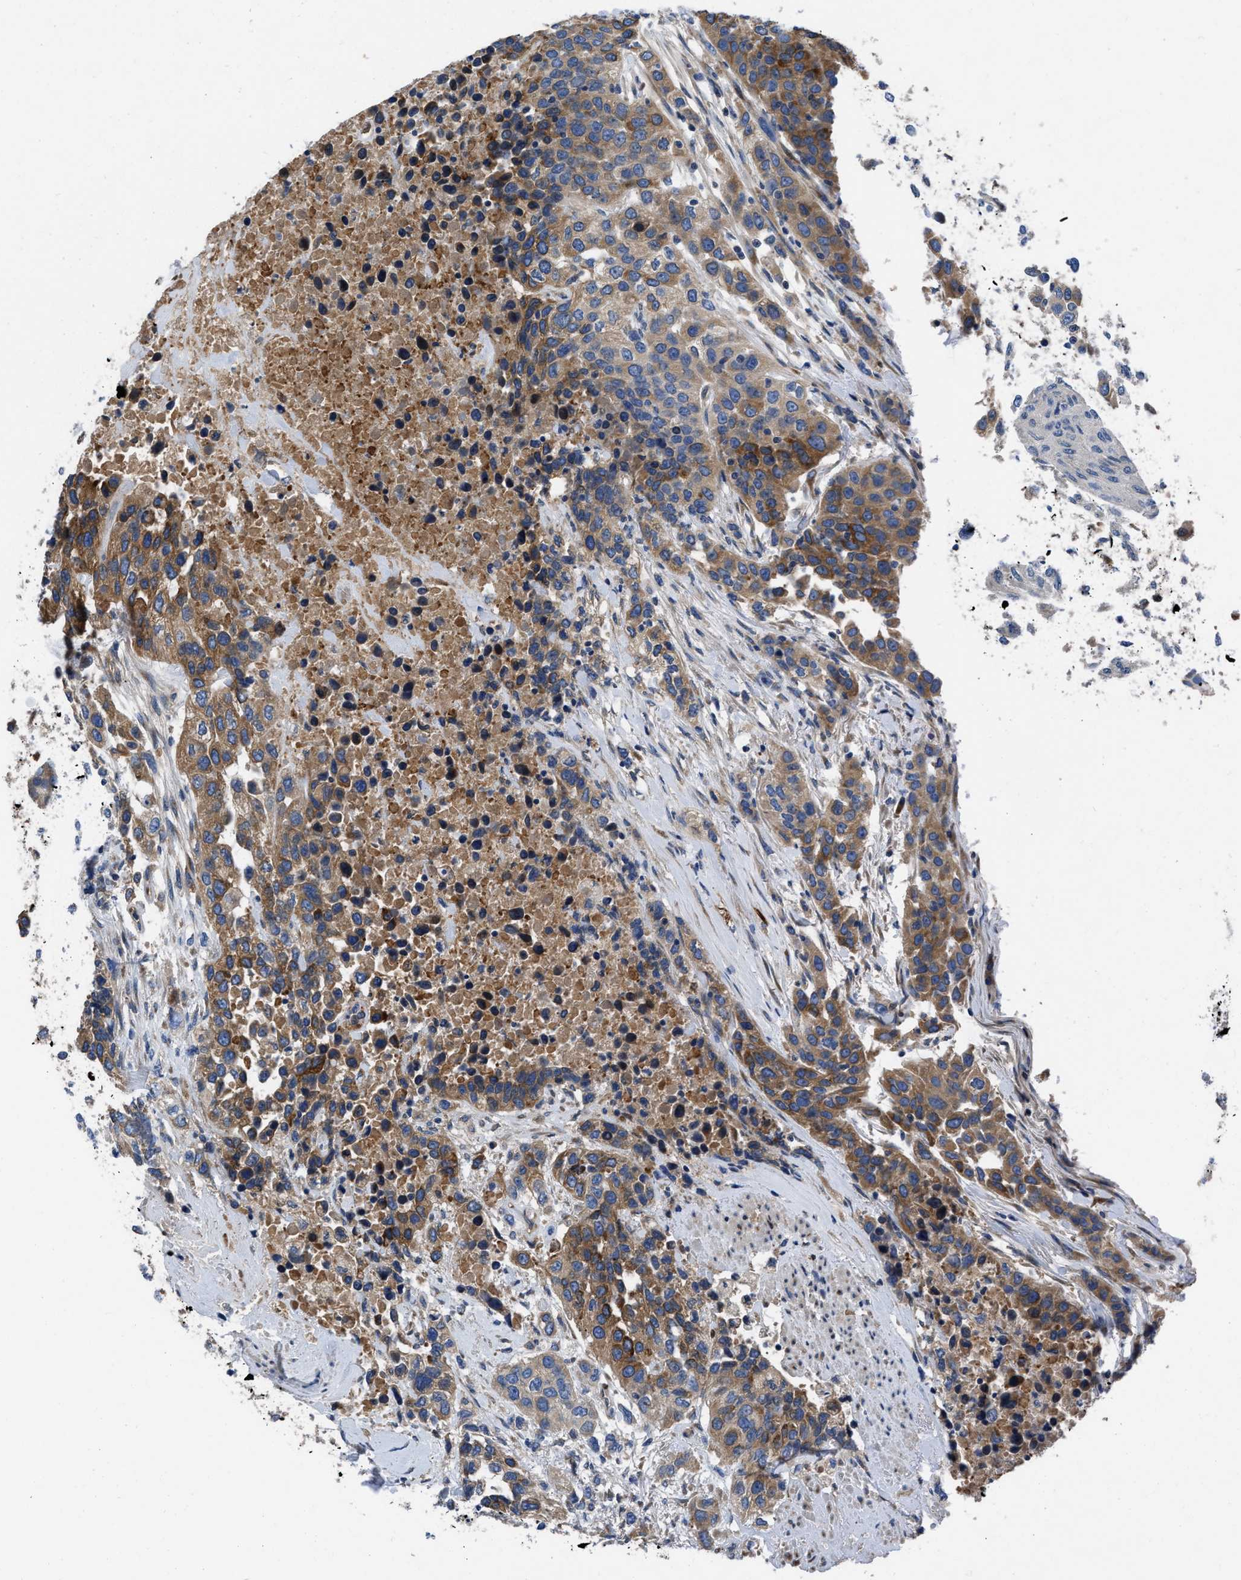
{"staining": {"intensity": "moderate", "quantity": ">75%", "location": "cytoplasmic/membranous"}, "tissue": "urothelial cancer", "cell_type": "Tumor cells", "image_type": "cancer", "snomed": [{"axis": "morphology", "description": "Urothelial carcinoma, High grade"}, {"axis": "topography", "description": "Urinary bladder"}], "caption": "An image of human urothelial cancer stained for a protein demonstrates moderate cytoplasmic/membranous brown staining in tumor cells. (brown staining indicates protein expression, while blue staining denotes nuclei).", "gene": "GGCX", "patient": {"sex": "female", "age": 80}}